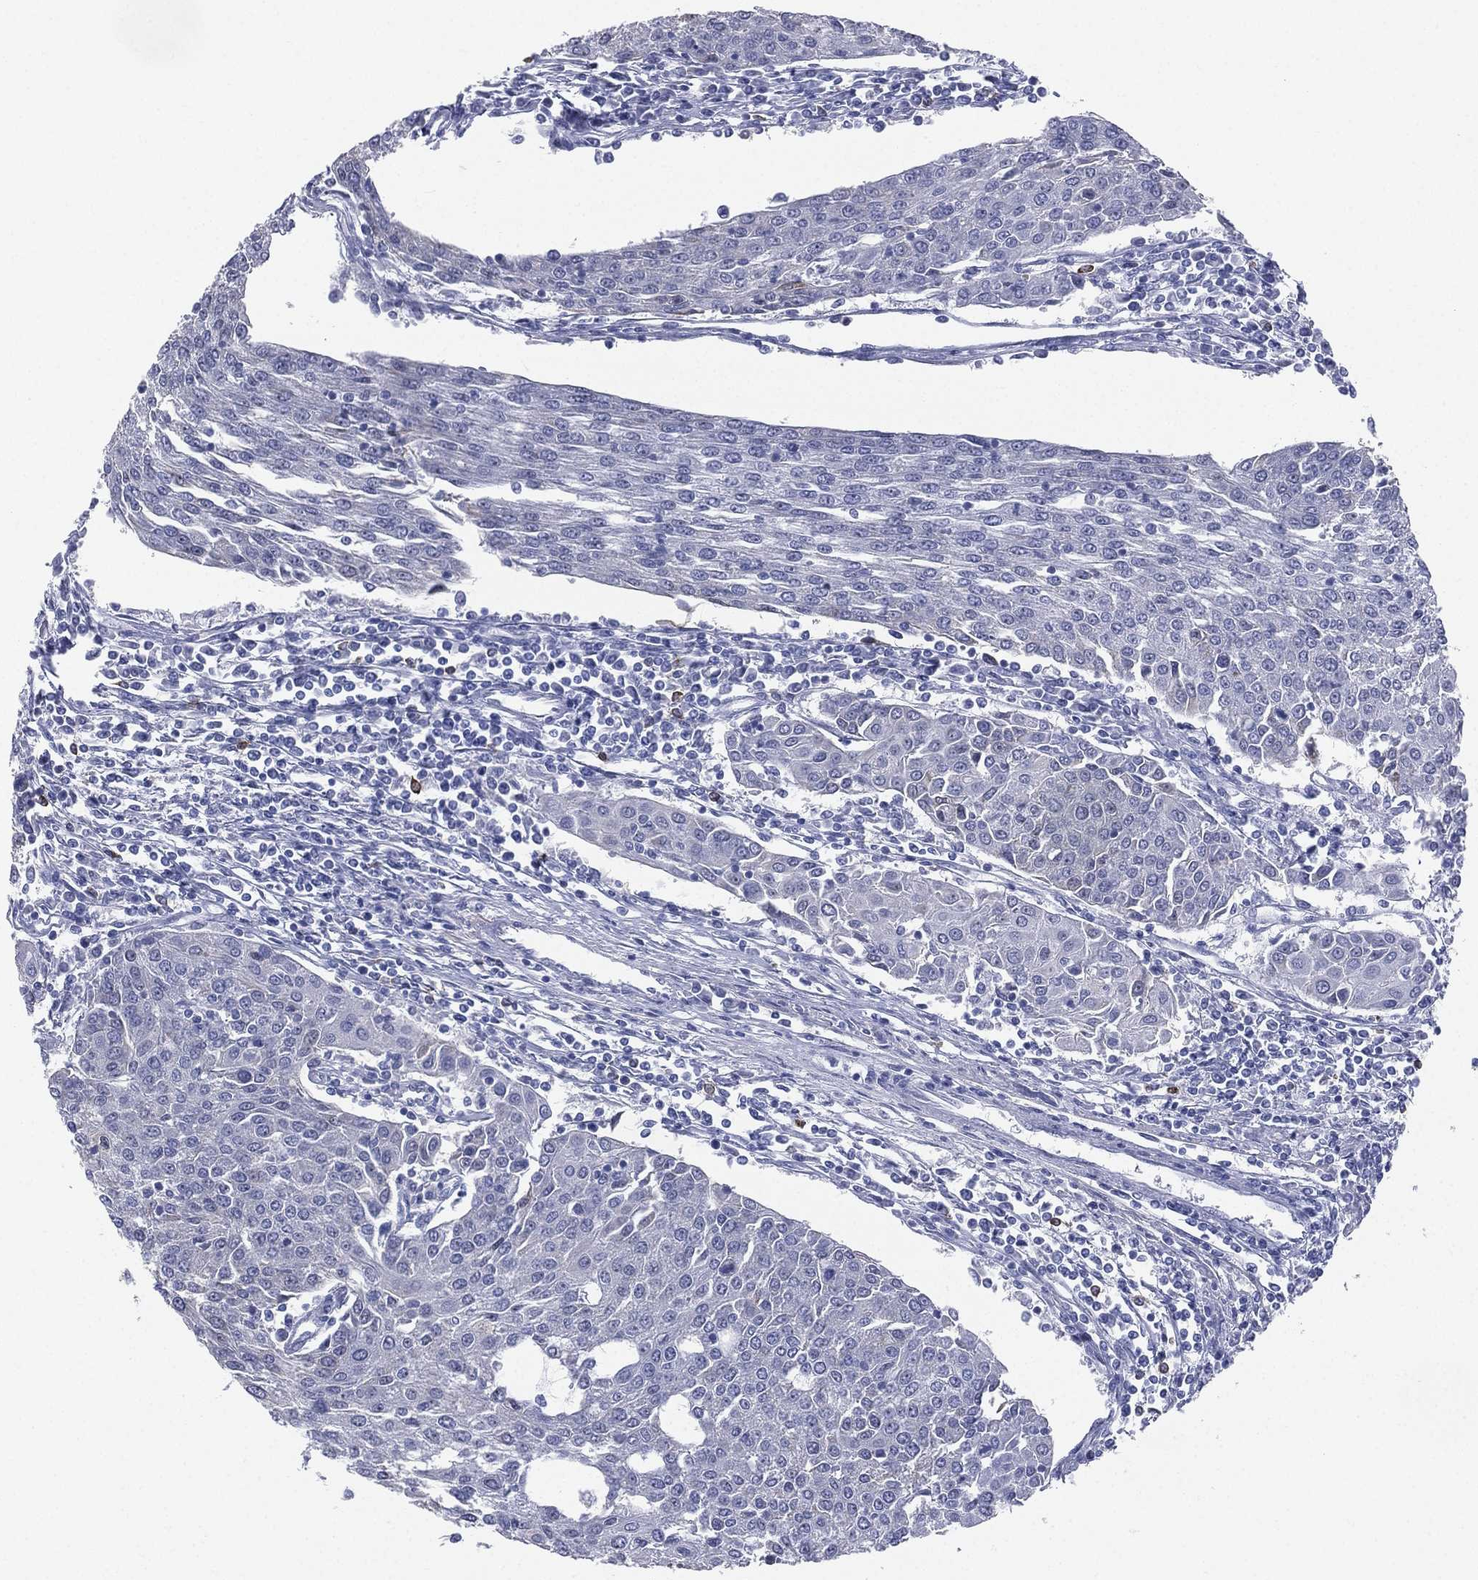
{"staining": {"intensity": "negative", "quantity": "none", "location": "none"}, "tissue": "urothelial cancer", "cell_type": "Tumor cells", "image_type": "cancer", "snomed": [{"axis": "morphology", "description": "Urothelial carcinoma, High grade"}, {"axis": "topography", "description": "Urinary bladder"}], "caption": "Histopathology image shows no significant protein staining in tumor cells of urothelial cancer.", "gene": "CD22", "patient": {"sex": "female", "age": 85}}